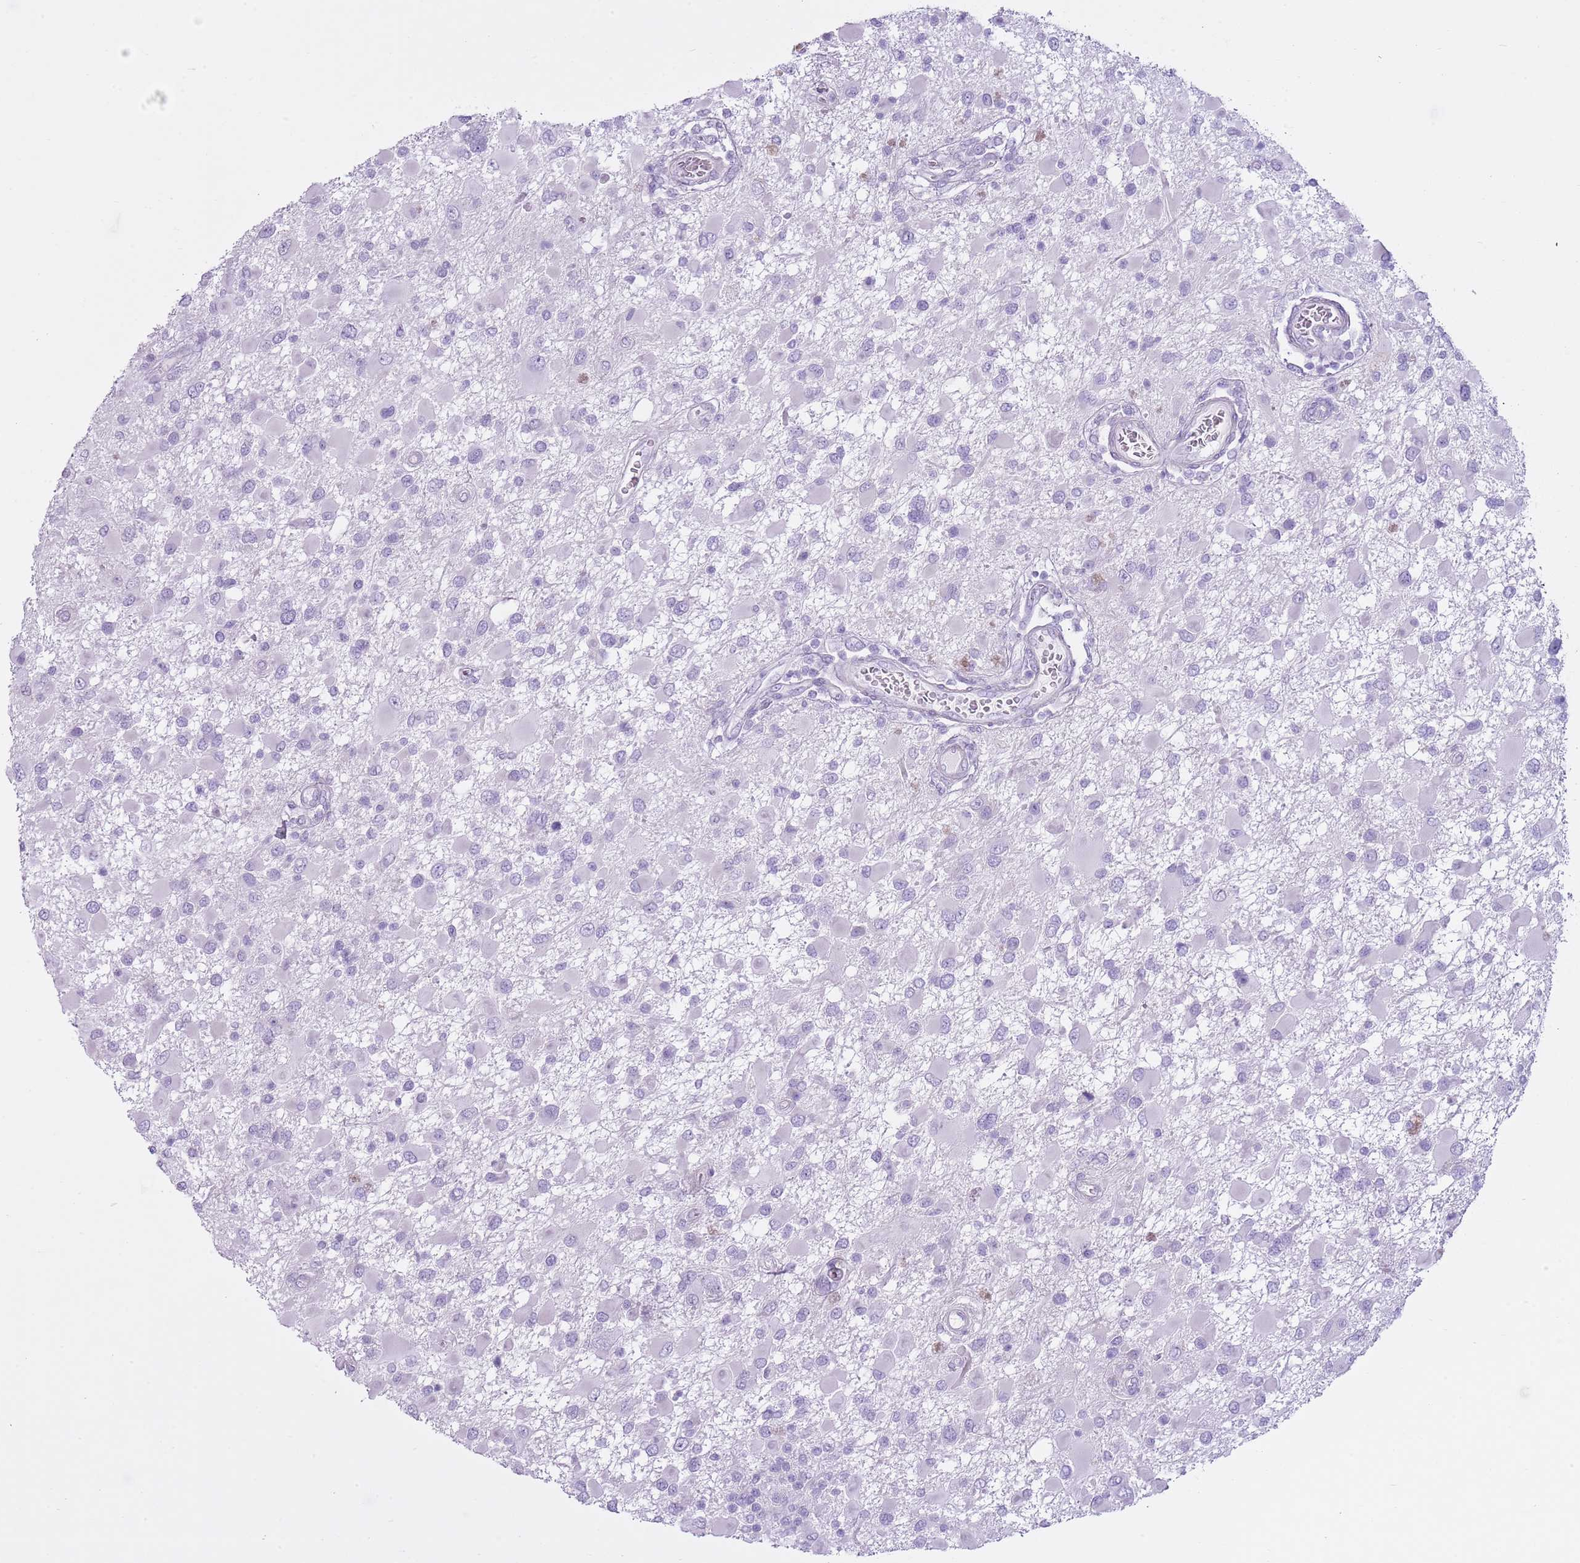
{"staining": {"intensity": "negative", "quantity": "none", "location": "none"}, "tissue": "glioma", "cell_type": "Tumor cells", "image_type": "cancer", "snomed": [{"axis": "morphology", "description": "Glioma, malignant, High grade"}, {"axis": "topography", "description": "Brain"}], "caption": "Tumor cells are negative for protein expression in human glioma.", "gene": "CD177", "patient": {"sex": "male", "age": 53}}